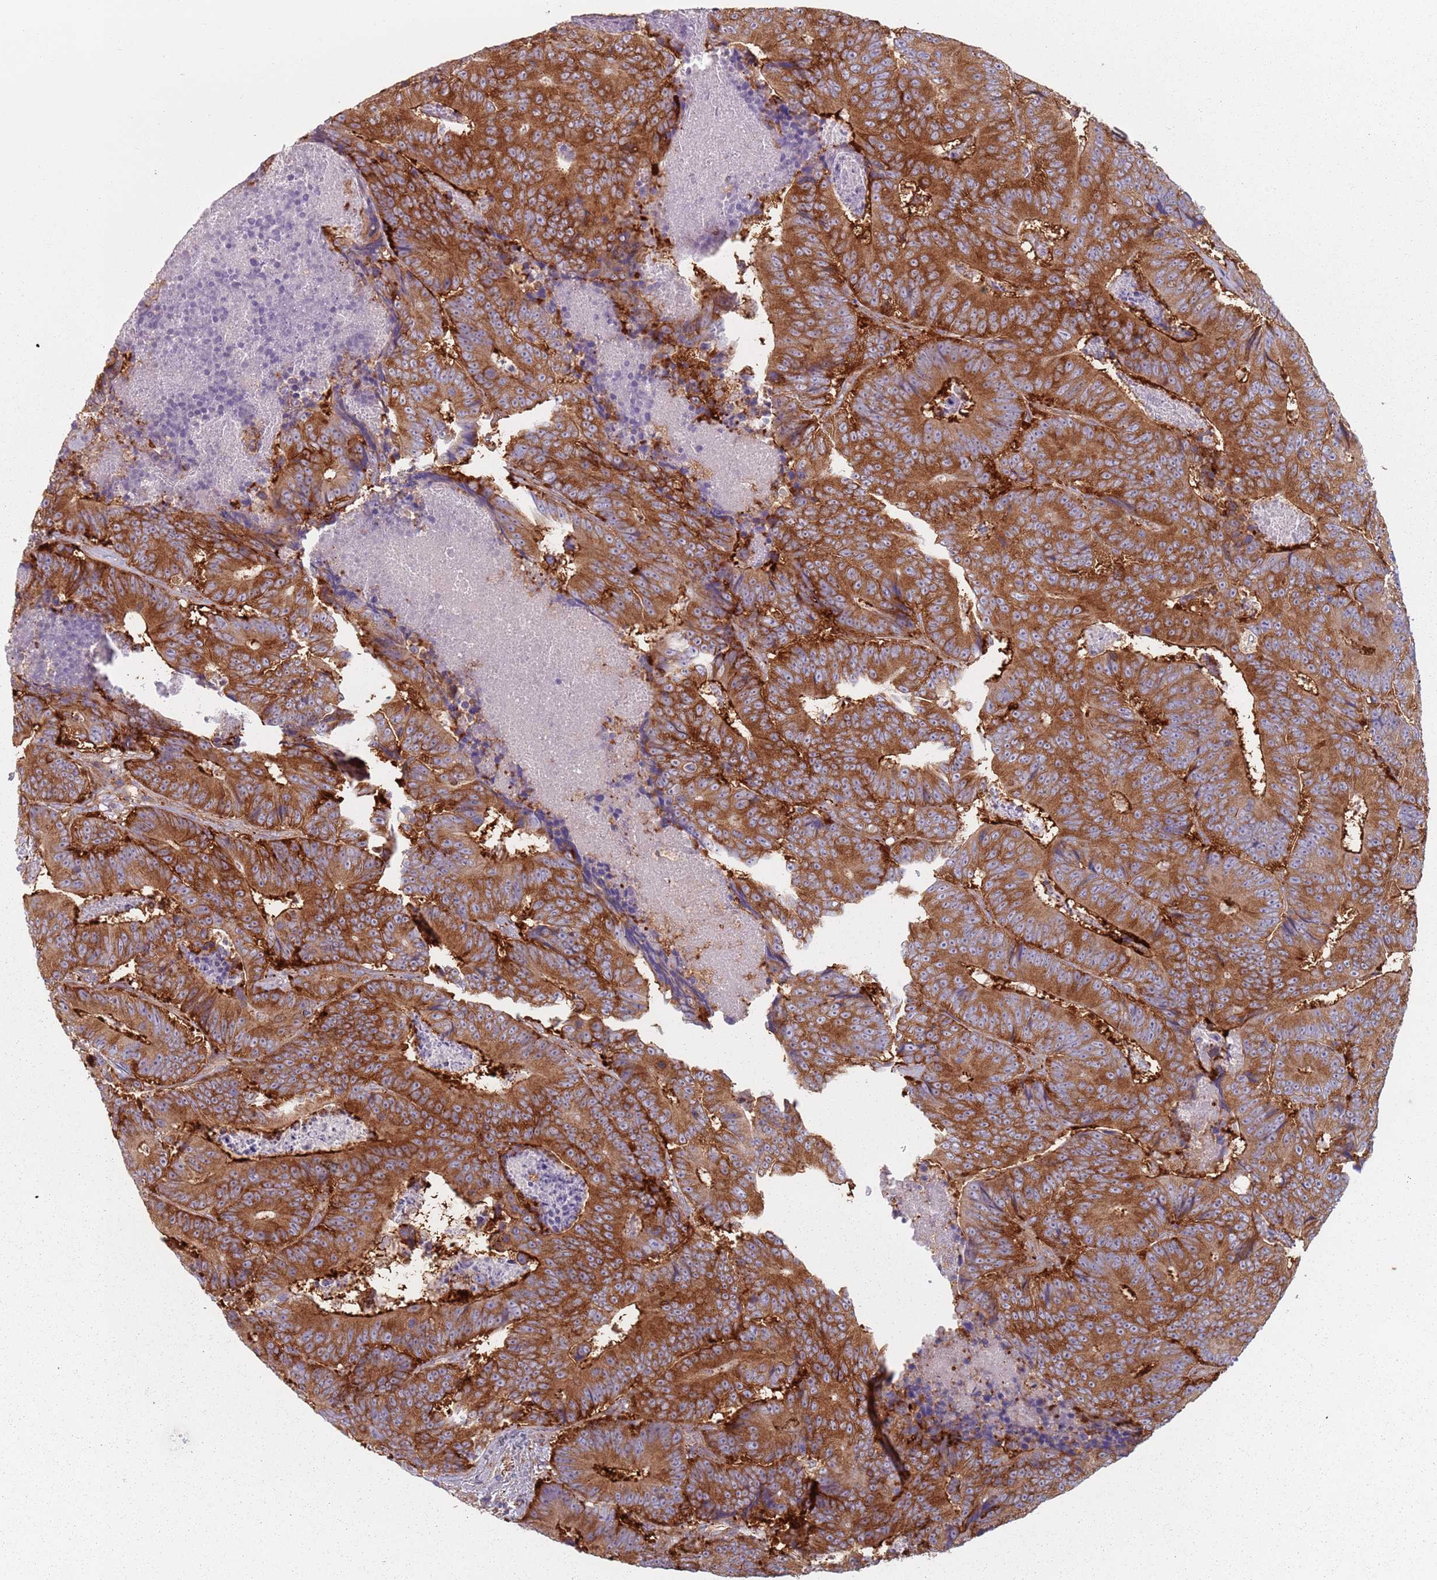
{"staining": {"intensity": "strong", "quantity": ">75%", "location": "cytoplasmic/membranous"}, "tissue": "colorectal cancer", "cell_type": "Tumor cells", "image_type": "cancer", "snomed": [{"axis": "morphology", "description": "Adenocarcinoma, NOS"}, {"axis": "topography", "description": "Colon"}], "caption": "This image demonstrates immunohistochemistry staining of adenocarcinoma (colorectal), with high strong cytoplasmic/membranous staining in about >75% of tumor cells.", "gene": "TPD52L2", "patient": {"sex": "male", "age": 83}}